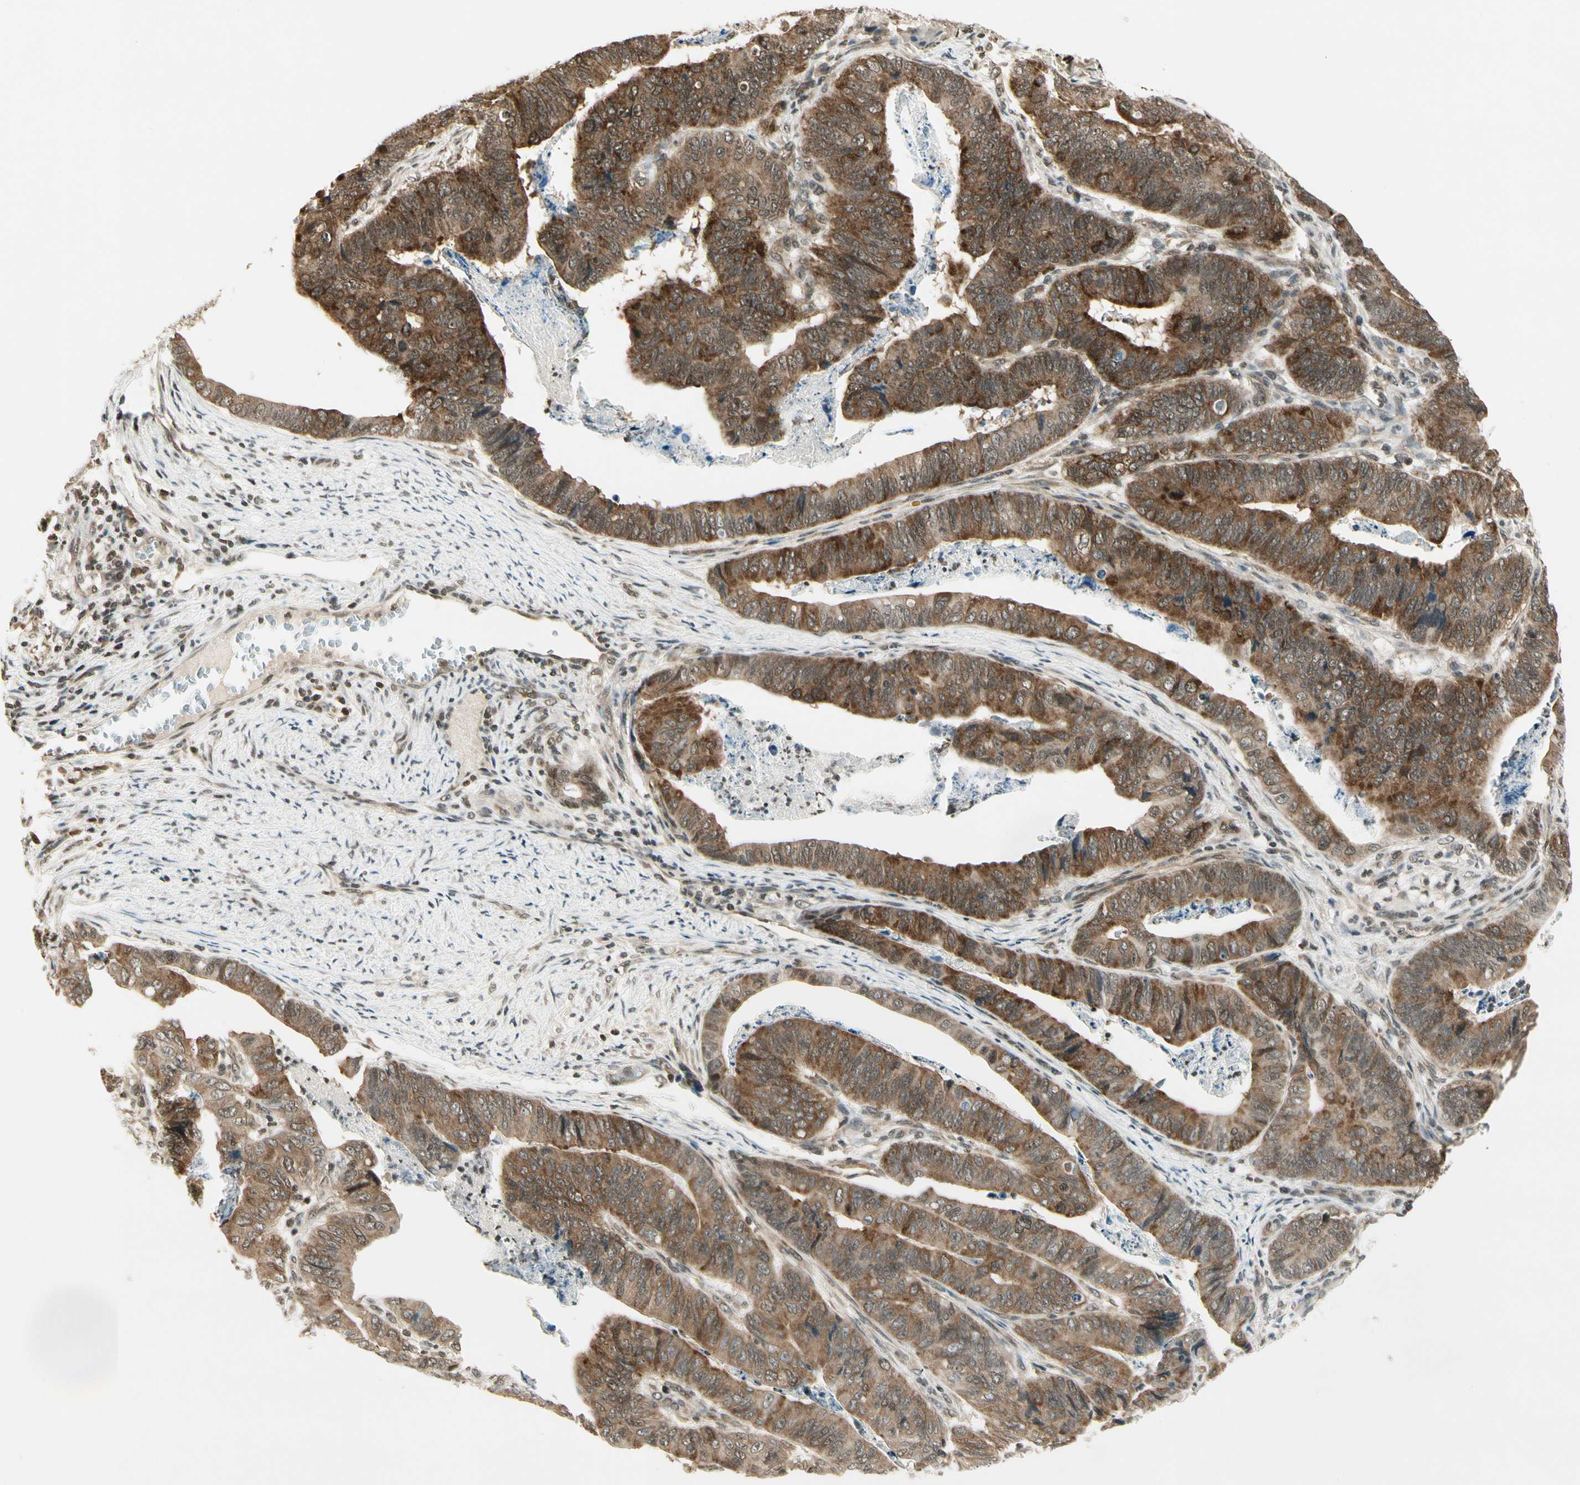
{"staining": {"intensity": "moderate", "quantity": ">75%", "location": "cytoplasmic/membranous"}, "tissue": "stomach cancer", "cell_type": "Tumor cells", "image_type": "cancer", "snomed": [{"axis": "morphology", "description": "Adenocarcinoma, NOS"}, {"axis": "topography", "description": "Stomach, lower"}], "caption": "Tumor cells reveal medium levels of moderate cytoplasmic/membranous positivity in about >75% of cells in stomach cancer (adenocarcinoma). Using DAB (3,3'-diaminobenzidine) (brown) and hematoxylin (blue) stains, captured at high magnification using brightfield microscopy.", "gene": "SMN2", "patient": {"sex": "male", "age": 77}}